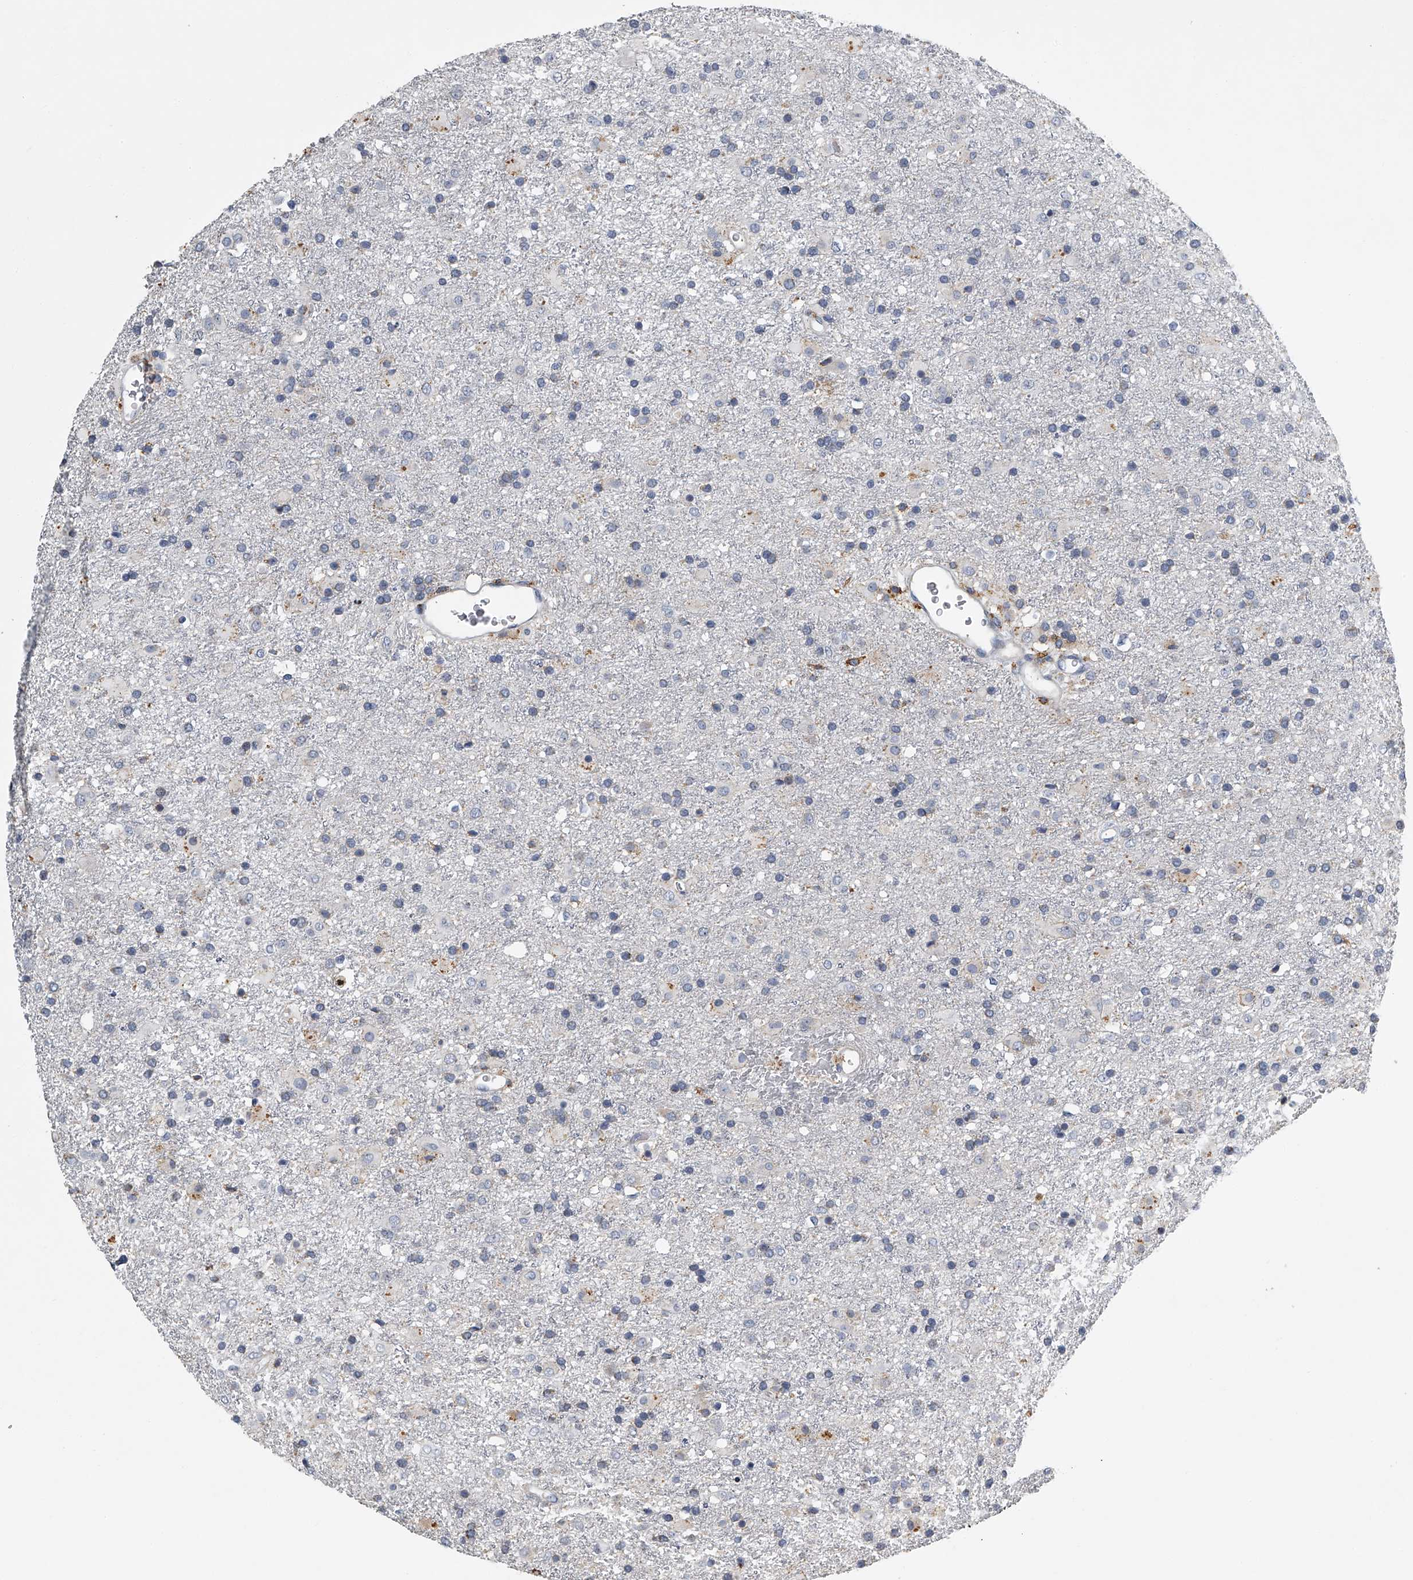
{"staining": {"intensity": "negative", "quantity": "none", "location": "none"}, "tissue": "glioma", "cell_type": "Tumor cells", "image_type": "cancer", "snomed": [{"axis": "morphology", "description": "Glioma, malignant, Low grade"}, {"axis": "topography", "description": "Brain"}], "caption": "Tumor cells are negative for brown protein staining in malignant glioma (low-grade).", "gene": "TMEM63C", "patient": {"sex": "male", "age": 65}}